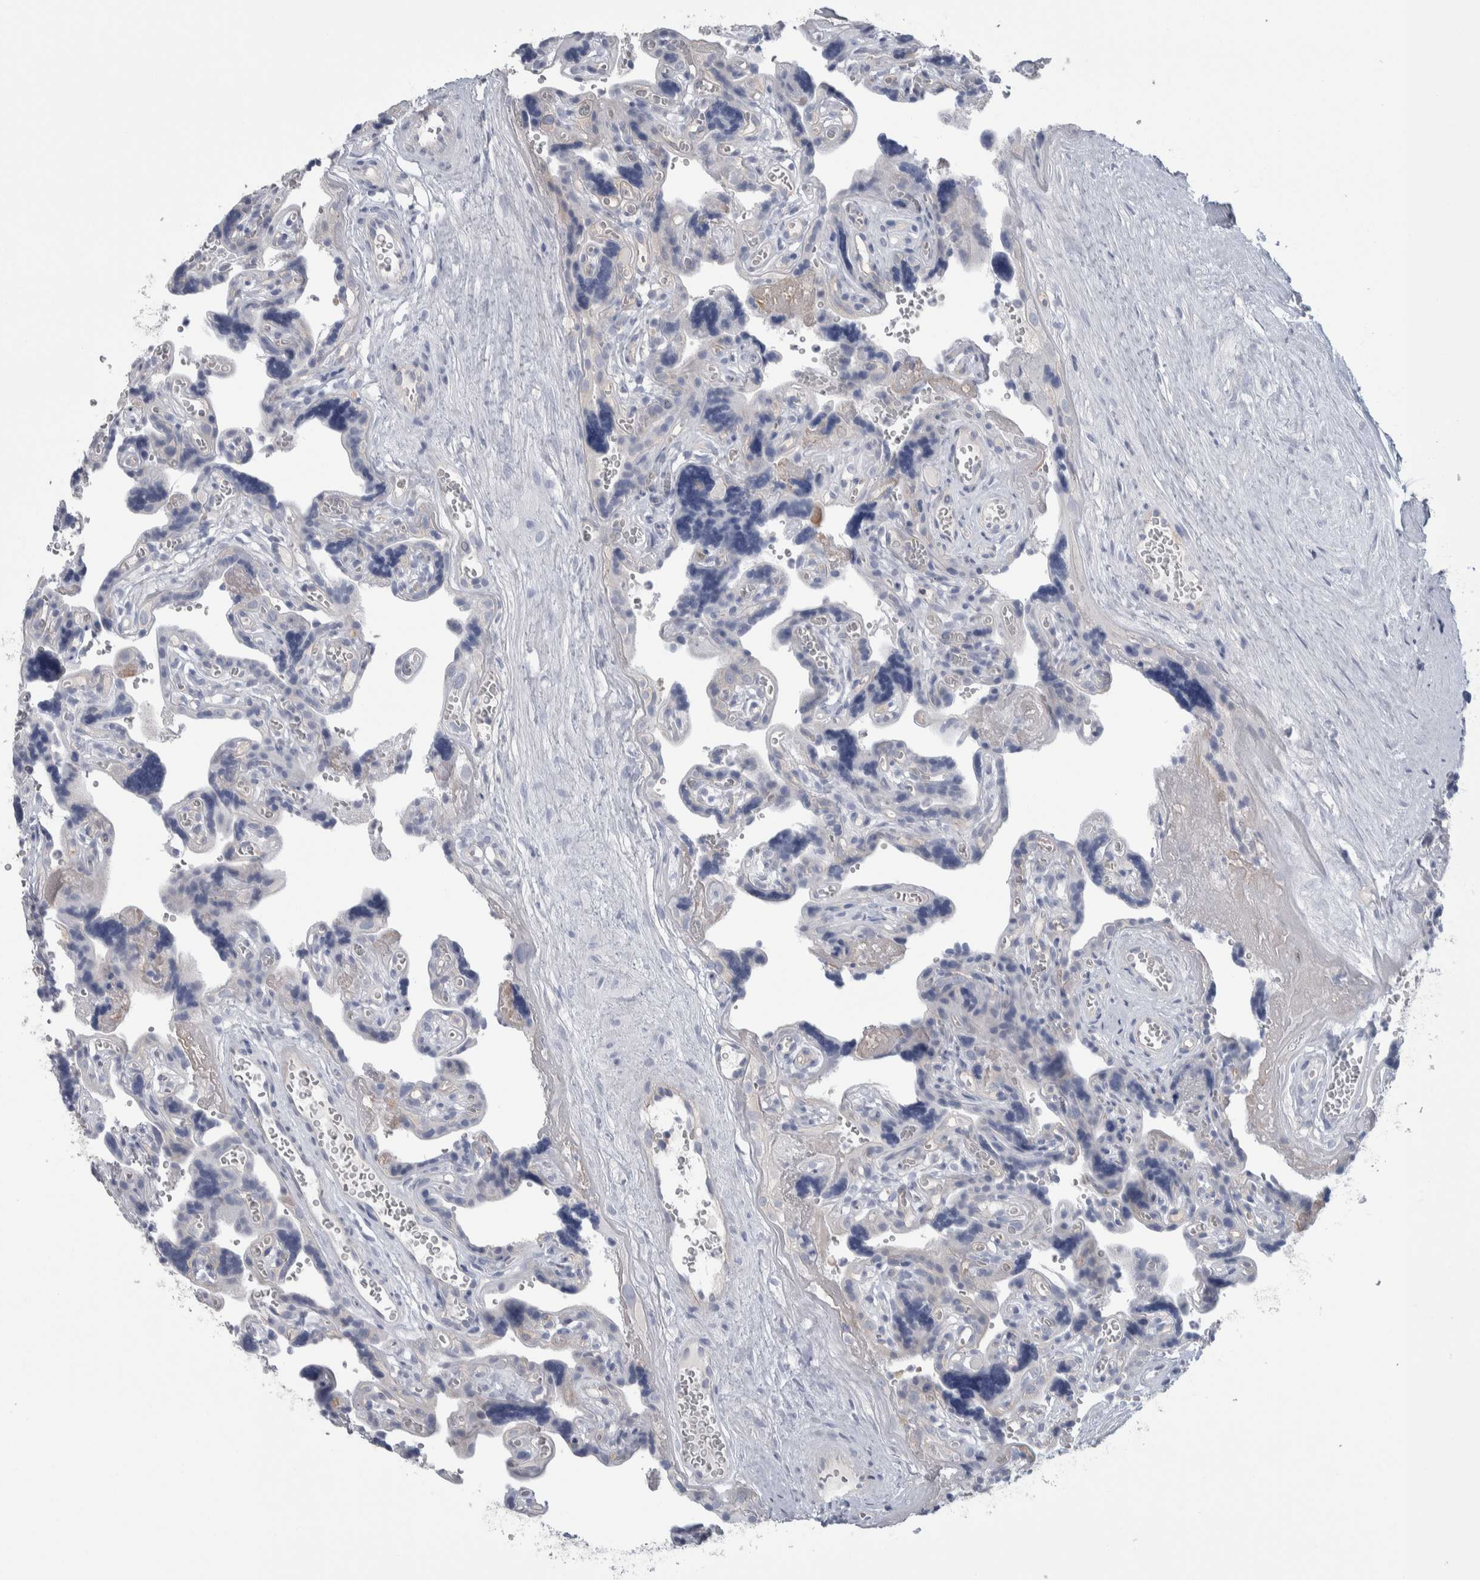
{"staining": {"intensity": "negative", "quantity": "none", "location": "none"}, "tissue": "placenta", "cell_type": "Decidual cells", "image_type": "normal", "snomed": [{"axis": "morphology", "description": "Normal tissue, NOS"}, {"axis": "topography", "description": "Placenta"}], "caption": "High power microscopy image of an immunohistochemistry (IHC) micrograph of unremarkable placenta, revealing no significant staining in decidual cells.", "gene": "GPHN", "patient": {"sex": "female", "age": 30}}